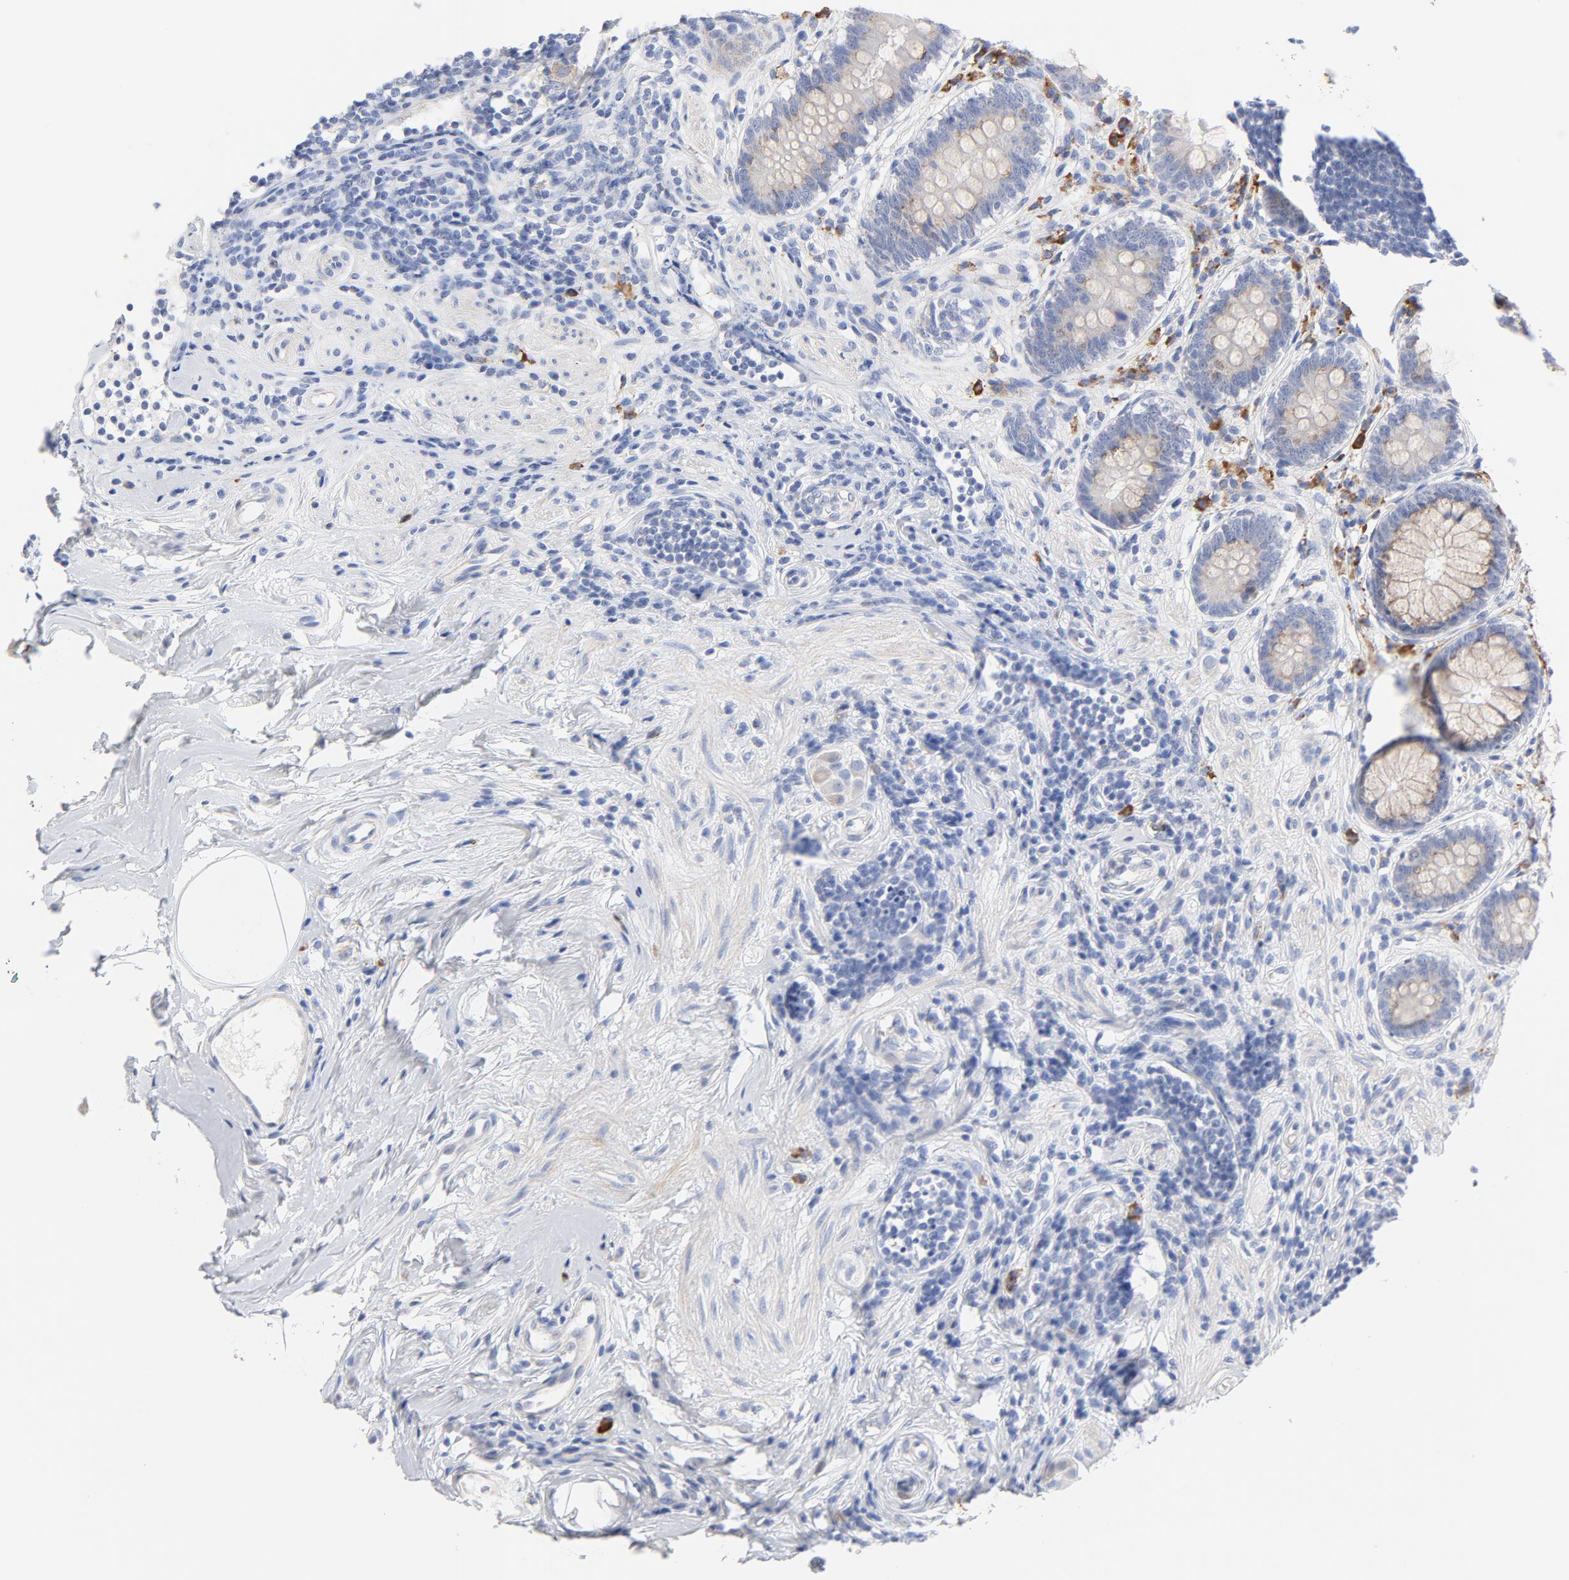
{"staining": {"intensity": "negative", "quantity": "none", "location": "none"}, "tissue": "appendix", "cell_type": "Glandular cells", "image_type": "normal", "snomed": [{"axis": "morphology", "description": "Normal tissue, NOS"}, {"axis": "topography", "description": "Appendix"}], "caption": "An immunohistochemistry photomicrograph of benign appendix is shown. There is no staining in glandular cells of appendix.", "gene": "RAPGEF3", "patient": {"sex": "female", "age": 50}}